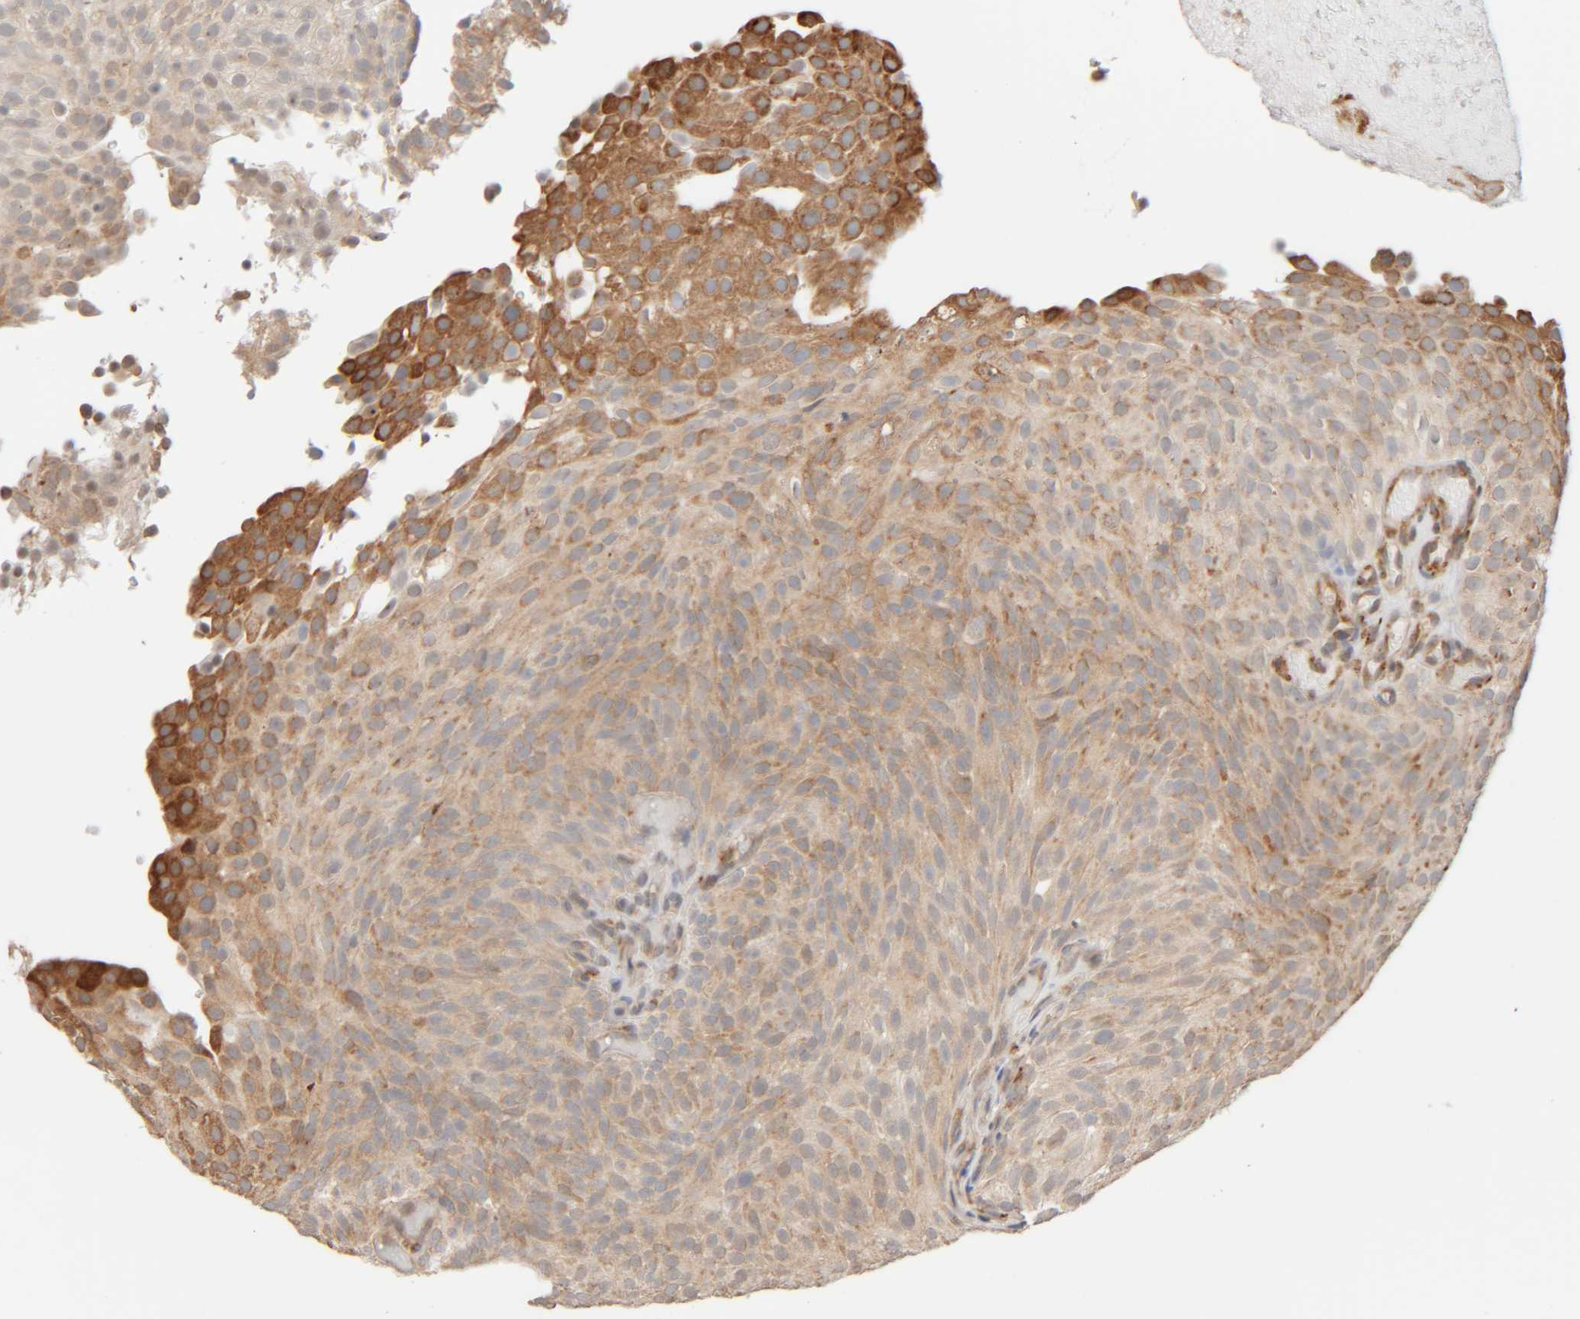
{"staining": {"intensity": "moderate", "quantity": ">75%", "location": "cytoplasmic/membranous"}, "tissue": "urothelial cancer", "cell_type": "Tumor cells", "image_type": "cancer", "snomed": [{"axis": "morphology", "description": "Urothelial carcinoma, Low grade"}, {"axis": "topography", "description": "Urinary bladder"}], "caption": "About >75% of tumor cells in low-grade urothelial carcinoma reveal moderate cytoplasmic/membranous protein positivity as visualized by brown immunohistochemical staining.", "gene": "INTS1", "patient": {"sex": "male", "age": 78}}